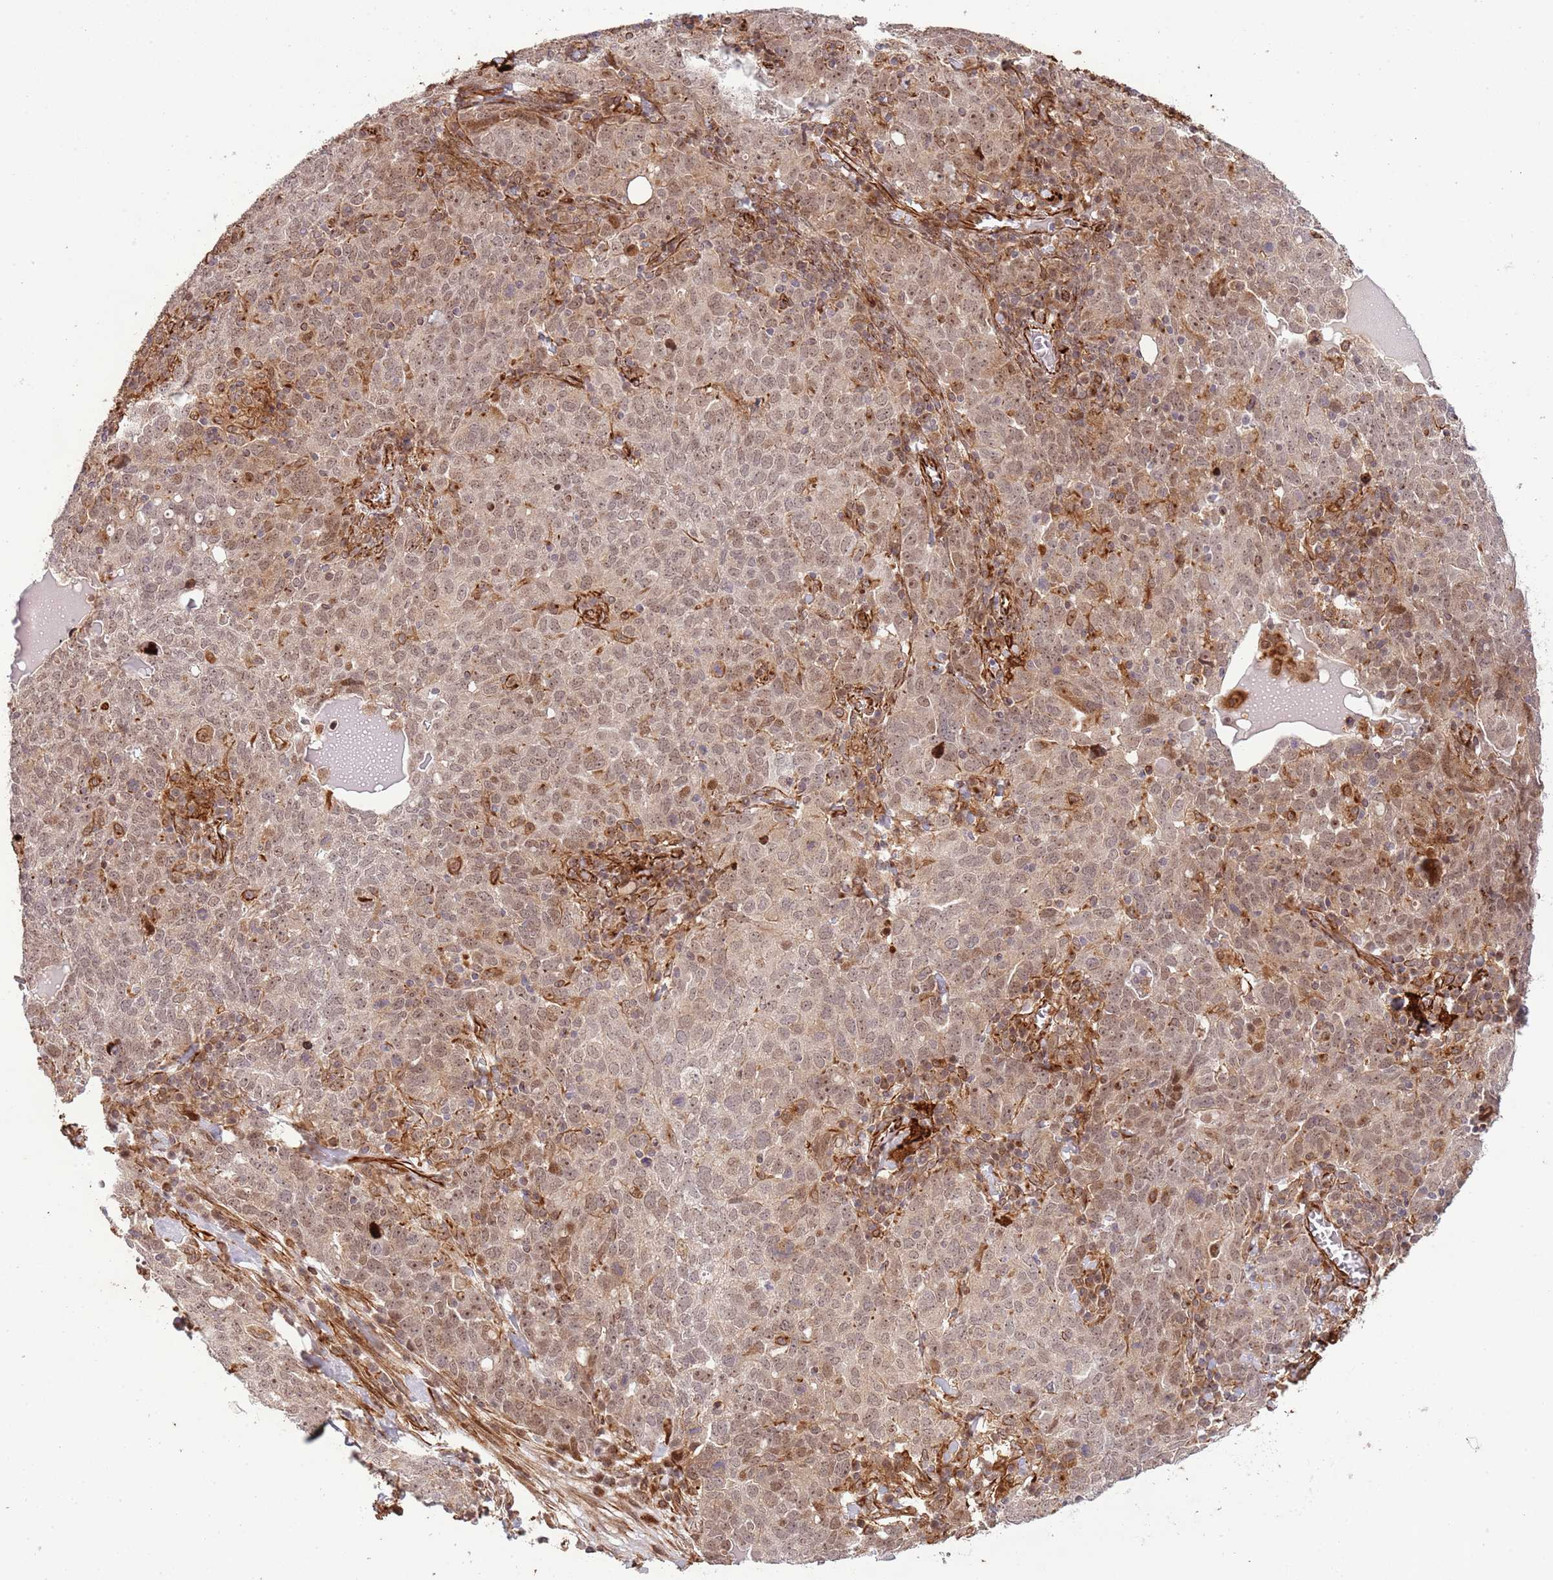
{"staining": {"intensity": "weak", "quantity": "25%-75%", "location": "nuclear"}, "tissue": "ovarian cancer", "cell_type": "Tumor cells", "image_type": "cancer", "snomed": [{"axis": "morphology", "description": "Carcinoma, endometroid"}, {"axis": "topography", "description": "Ovary"}], "caption": "The histopathology image displays immunohistochemical staining of ovarian cancer. There is weak nuclear expression is appreciated in approximately 25%-75% of tumor cells.", "gene": "NEK3", "patient": {"sex": "female", "age": 62}}